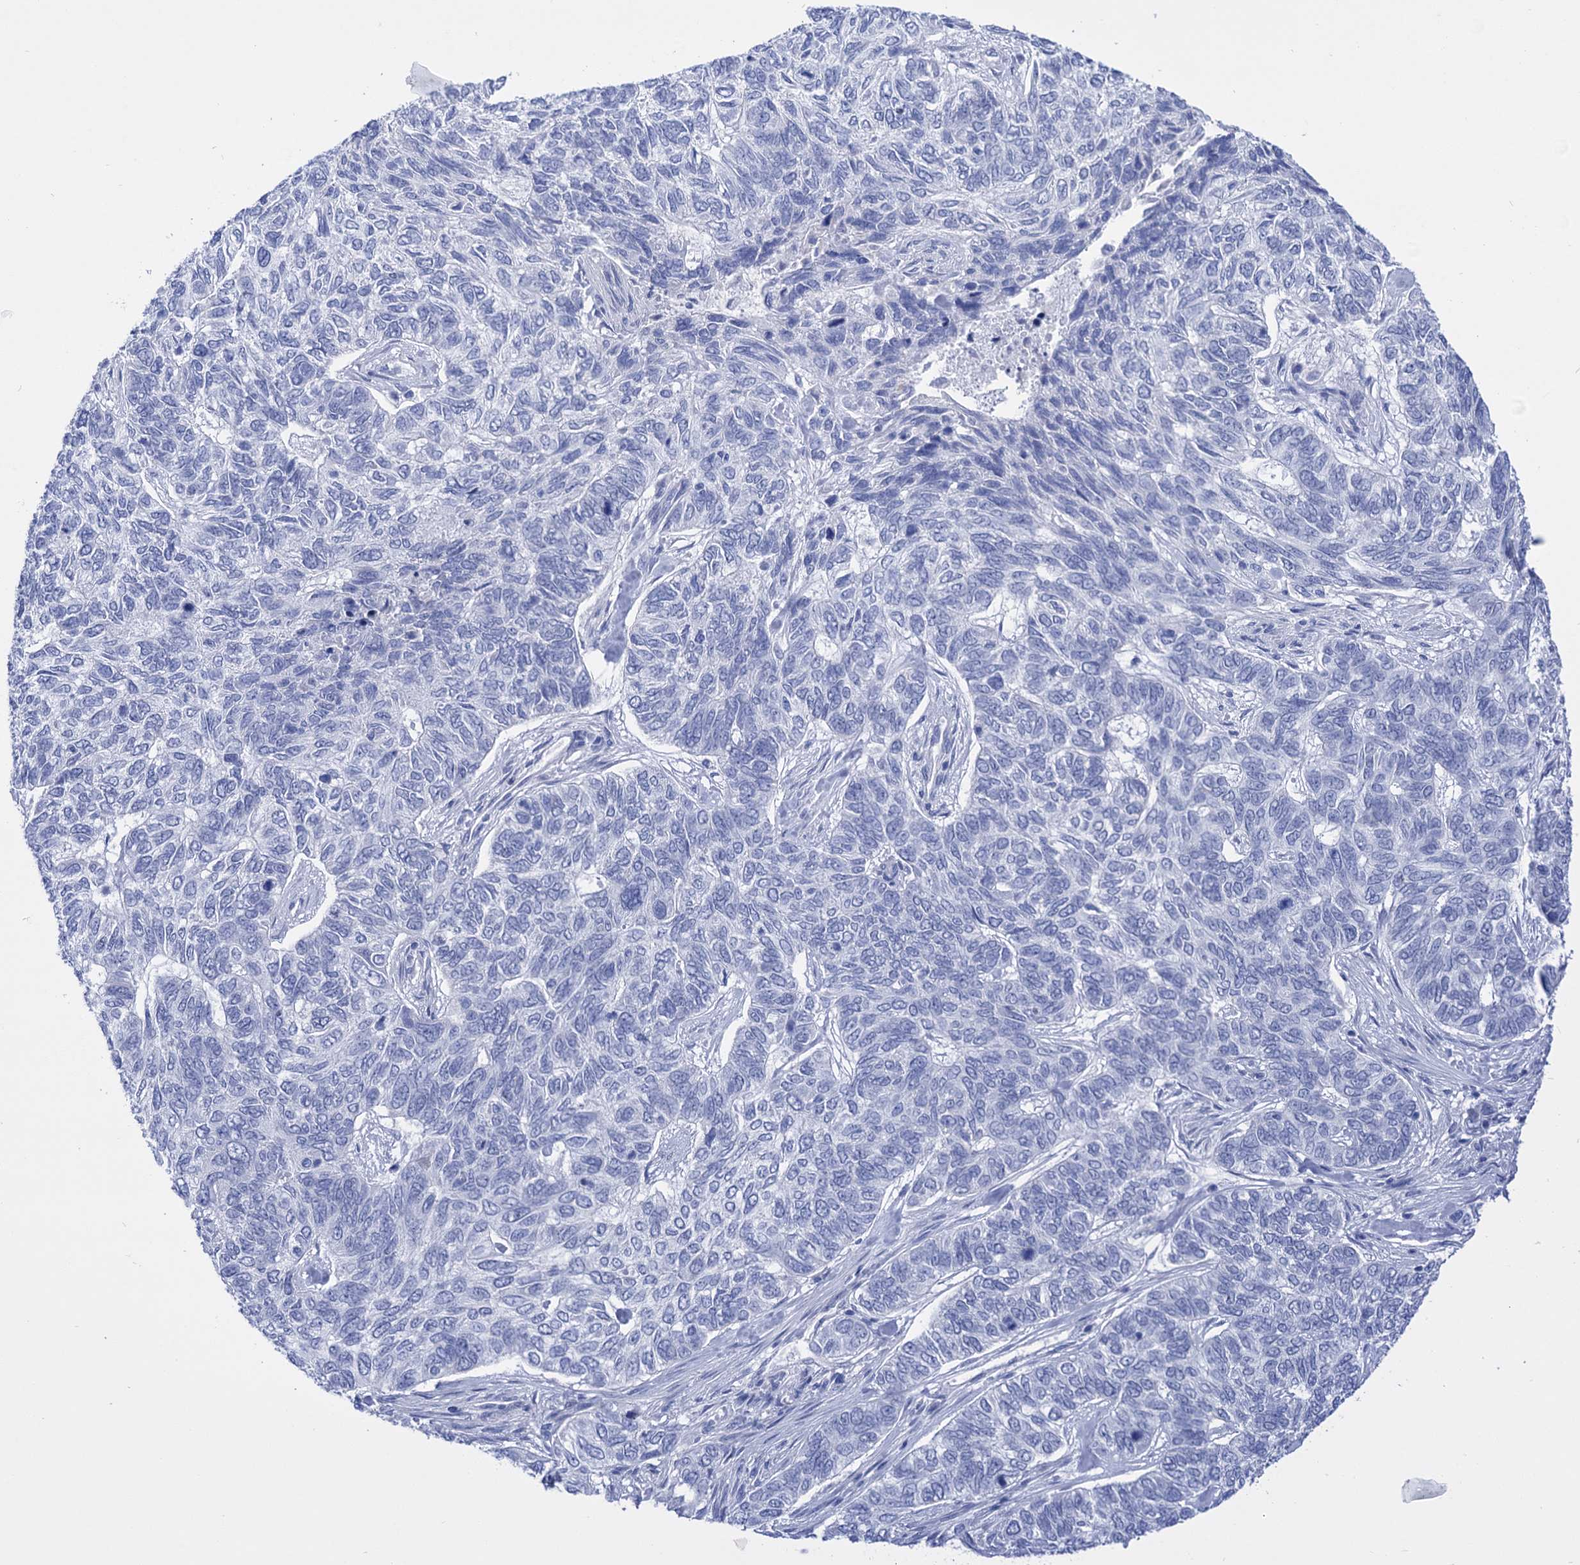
{"staining": {"intensity": "negative", "quantity": "none", "location": "none"}, "tissue": "skin cancer", "cell_type": "Tumor cells", "image_type": "cancer", "snomed": [{"axis": "morphology", "description": "Basal cell carcinoma"}, {"axis": "topography", "description": "Skin"}], "caption": "Immunohistochemistry (IHC) histopathology image of human skin cancer (basal cell carcinoma) stained for a protein (brown), which demonstrates no positivity in tumor cells.", "gene": "YARS2", "patient": {"sex": "female", "age": 65}}